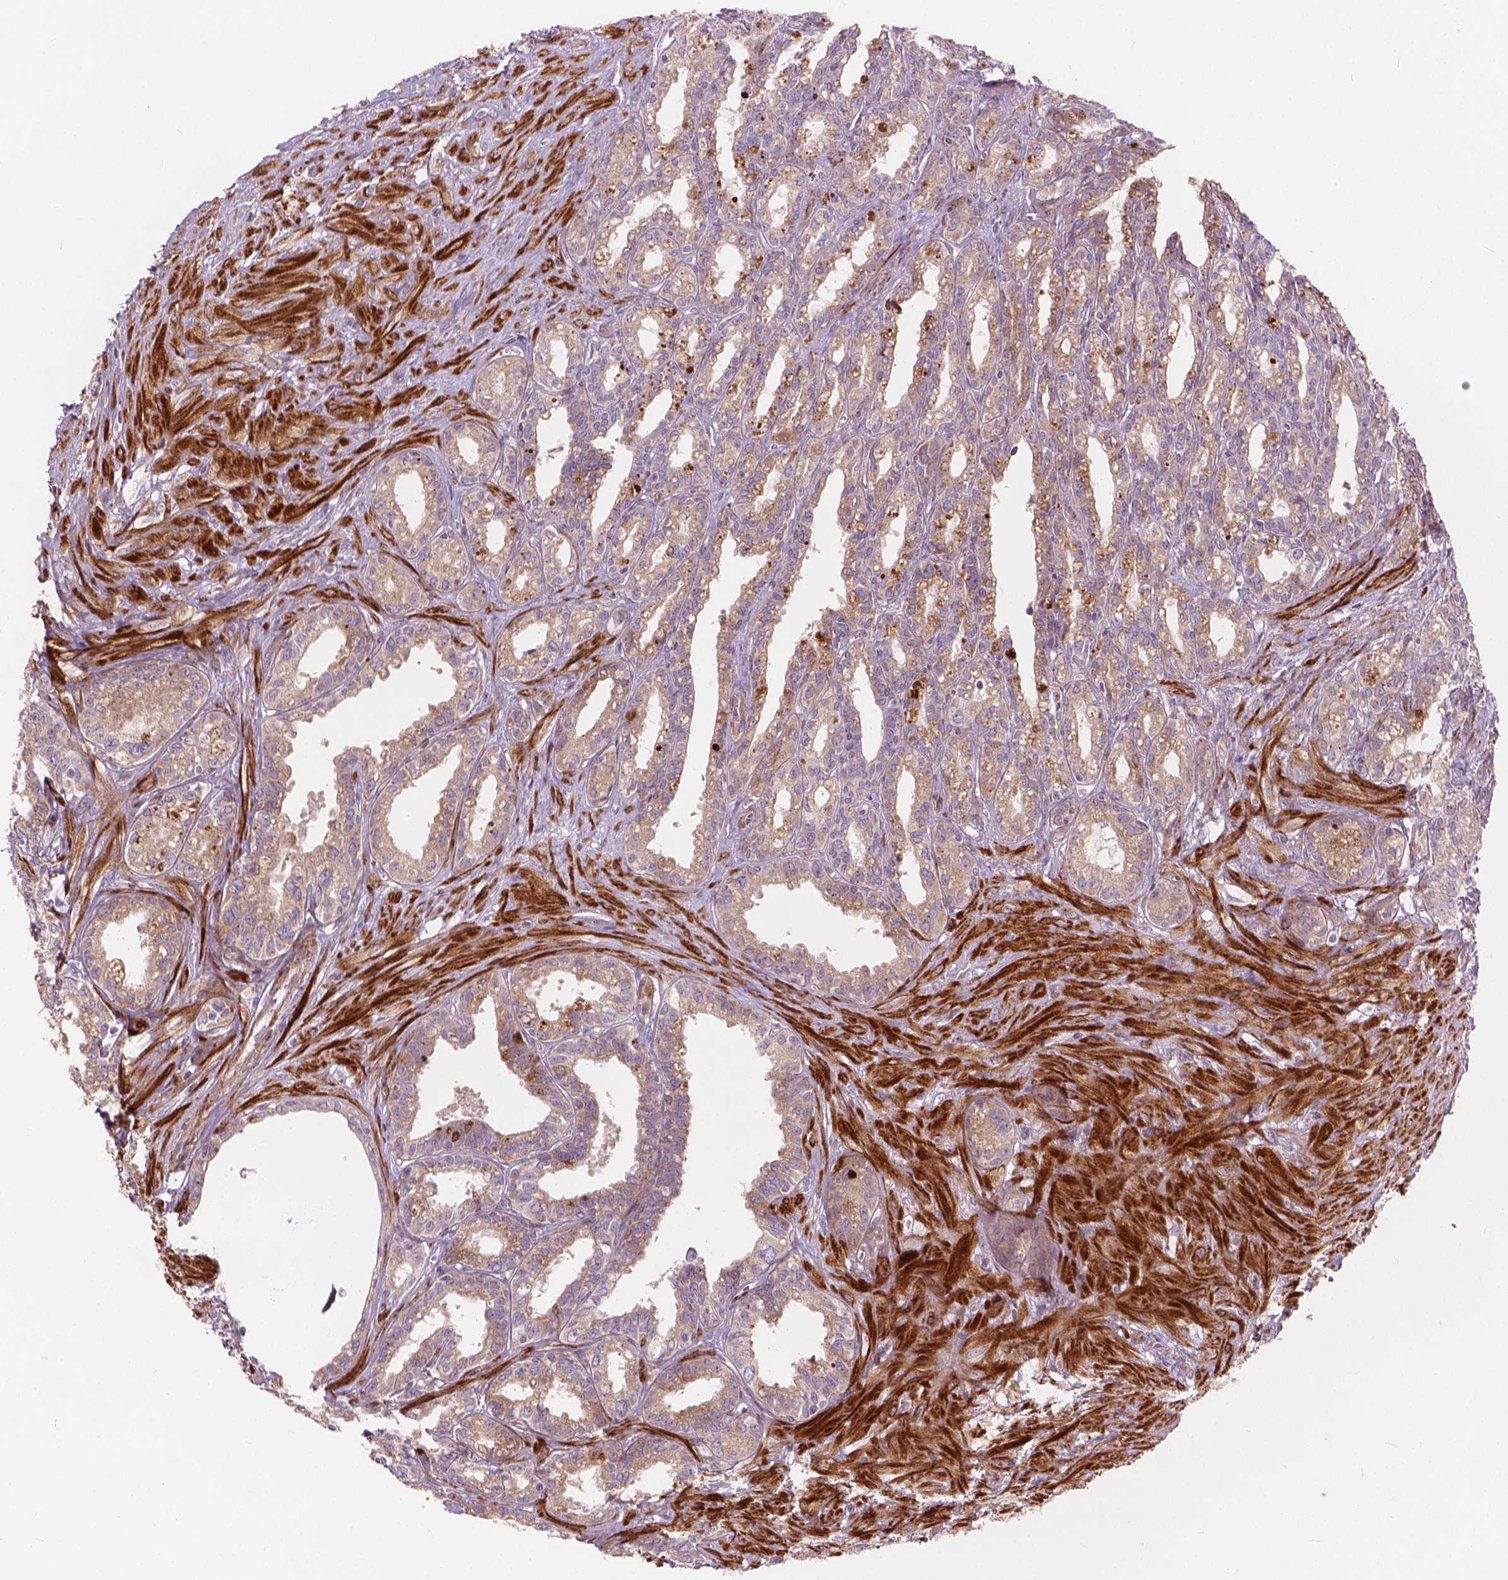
{"staining": {"intensity": "weak", "quantity": ">75%", "location": "cytoplasmic/membranous"}, "tissue": "seminal vesicle", "cell_type": "Glandular cells", "image_type": "normal", "snomed": [{"axis": "morphology", "description": "Normal tissue, NOS"}, {"axis": "morphology", "description": "Urothelial carcinoma, NOS"}, {"axis": "topography", "description": "Urinary bladder"}, {"axis": "topography", "description": "Seminal veicle"}], "caption": "Protein staining of benign seminal vesicle shows weak cytoplasmic/membranous staining in approximately >75% of glandular cells.", "gene": "MORN1", "patient": {"sex": "male", "age": 76}}